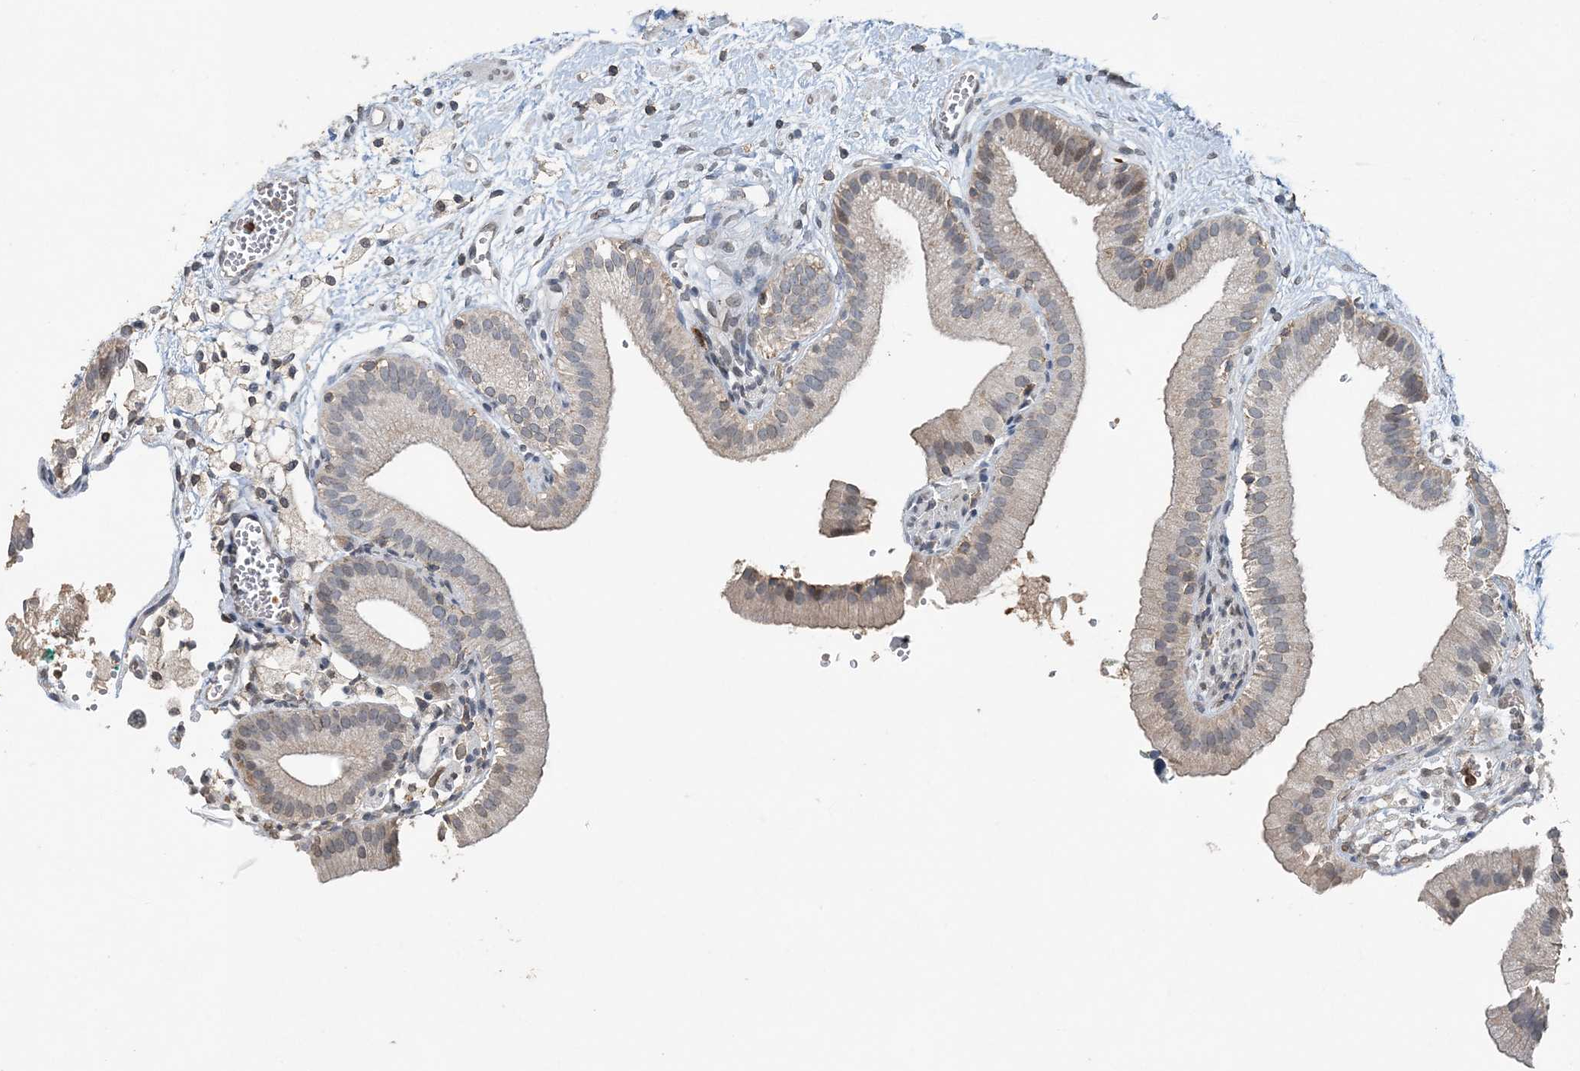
{"staining": {"intensity": "weak", "quantity": "<25%", "location": "cytoplasmic/membranous"}, "tissue": "gallbladder", "cell_type": "Glandular cells", "image_type": "normal", "snomed": [{"axis": "morphology", "description": "Normal tissue, NOS"}, {"axis": "topography", "description": "Gallbladder"}], "caption": "A photomicrograph of human gallbladder is negative for staining in glandular cells. (DAB (3,3'-diaminobenzidine) IHC with hematoxylin counter stain).", "gene": "FAM110A", "patient": {"sex": "male", "age": 55}}